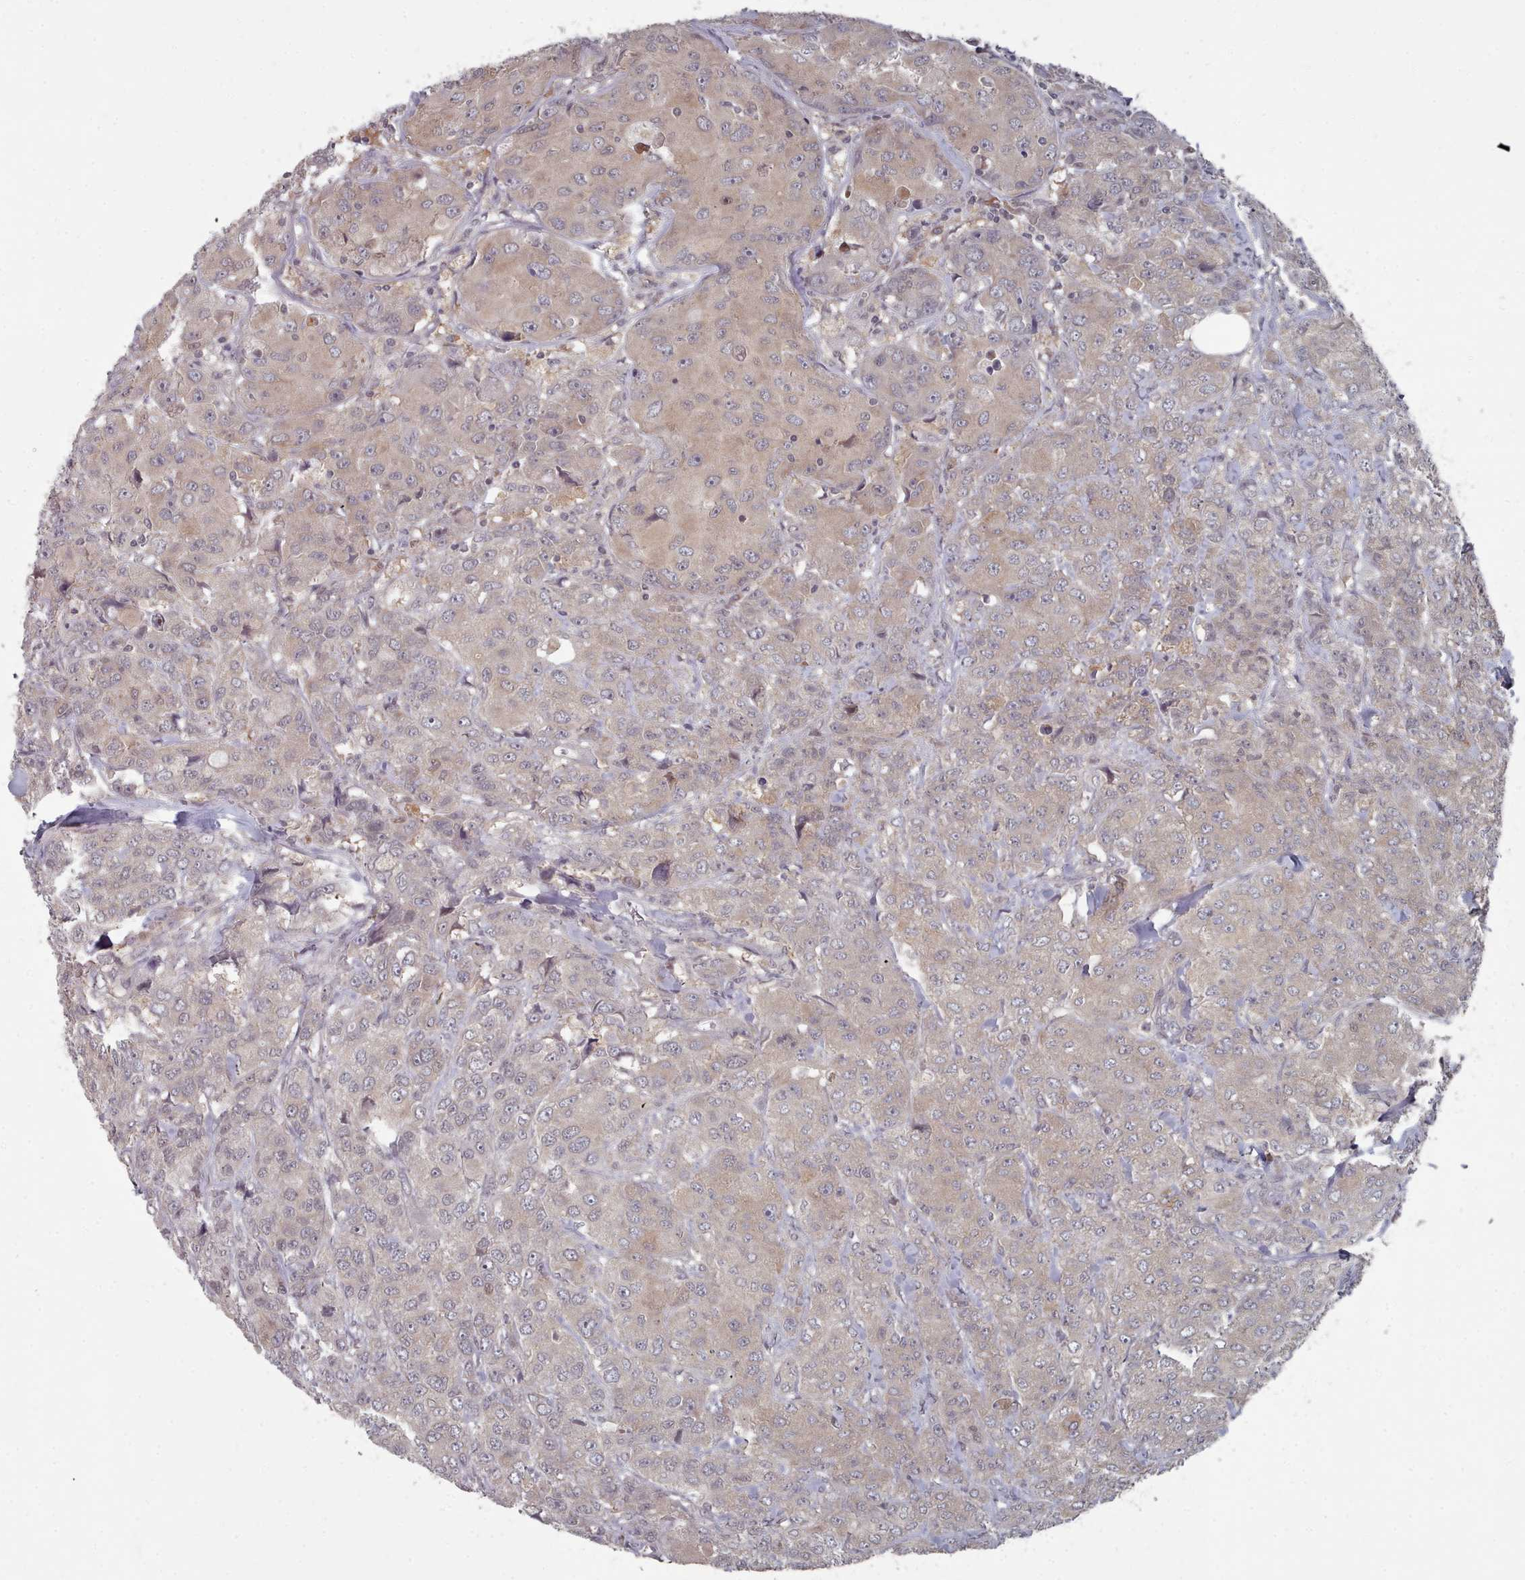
{"staining": {"intensity": "negative", "quantity": "none", "location": "none"}, "tissue": "breast cancer", "cell_type": "Tumor cells", "image_type": "cancer", "snomed": [{"axis": "morphology", "description": "Duct carcinoma"}, {"axis": "topography", "description": "Breast"}], "caption": "The immunohistochemistry image has no significant positivity in tumor cells of breast infiltrating ductal carcinoma tissue.", "gene": "HYAL3", "patient": {"sex": "female", "age": 43}}